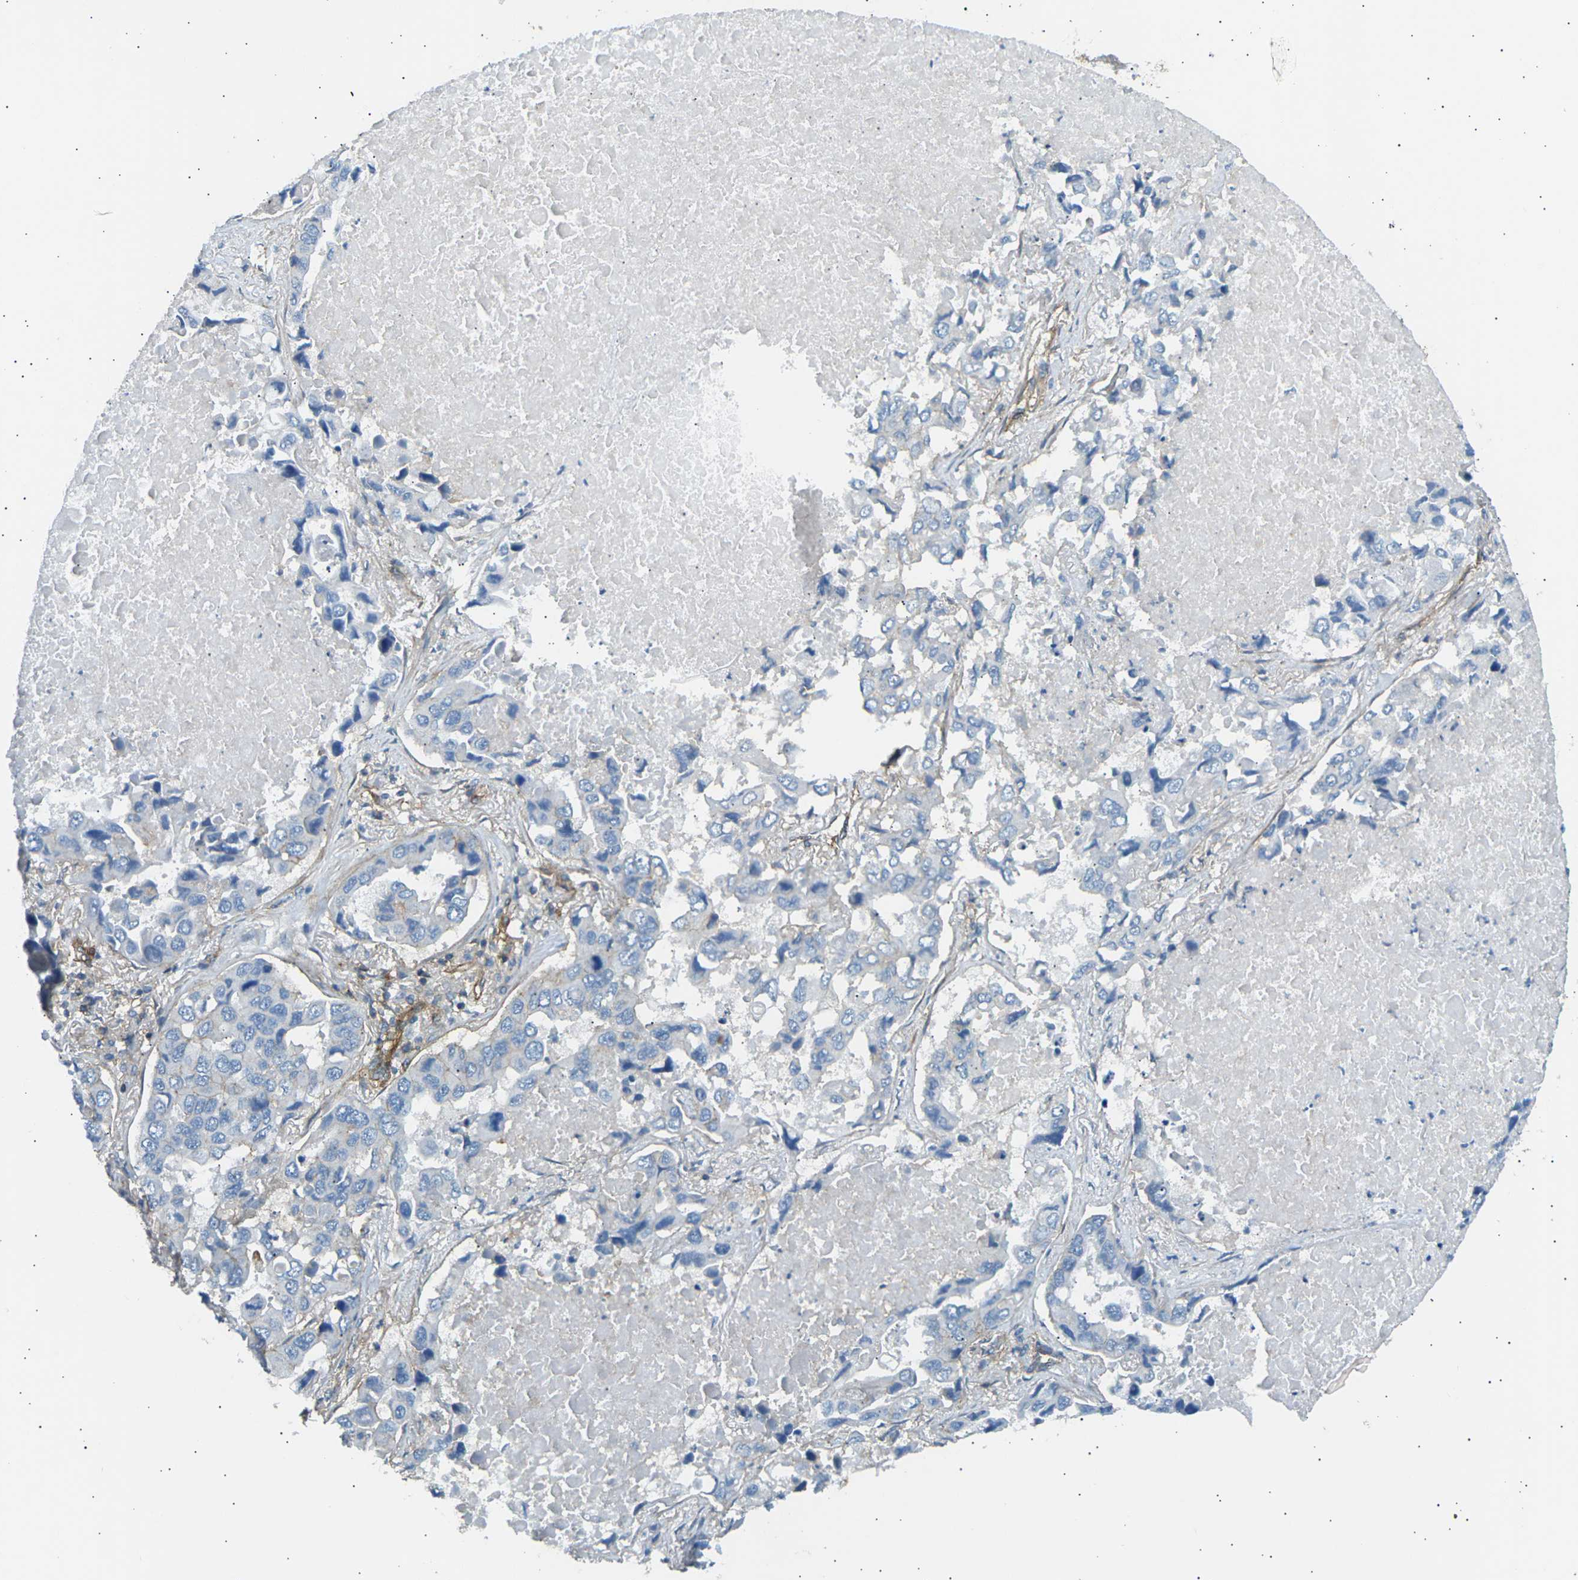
{"staining": {"intensity": "negative", "quantity": "none", "location": "none"}, "tissue": "lung cancer", "cell_type": "Tumor cells", "image_type": "cancer", "snomed": [{"axis": "morphology", "description": "Adenocarcinoma, NOS"}, {"axis": "topography", "description": "Lung"}], "caption": "Immunohistochemical staining of lung cancer displays no significant positivity in tumor cells. (DAB (3,3'-diaminobenzidine) immunohistochemistry (IHC) visualized using brightfield microscopy, high magnification).", "gene": "ATP2B4", "patient": {"sex": "male", "age": 64}}